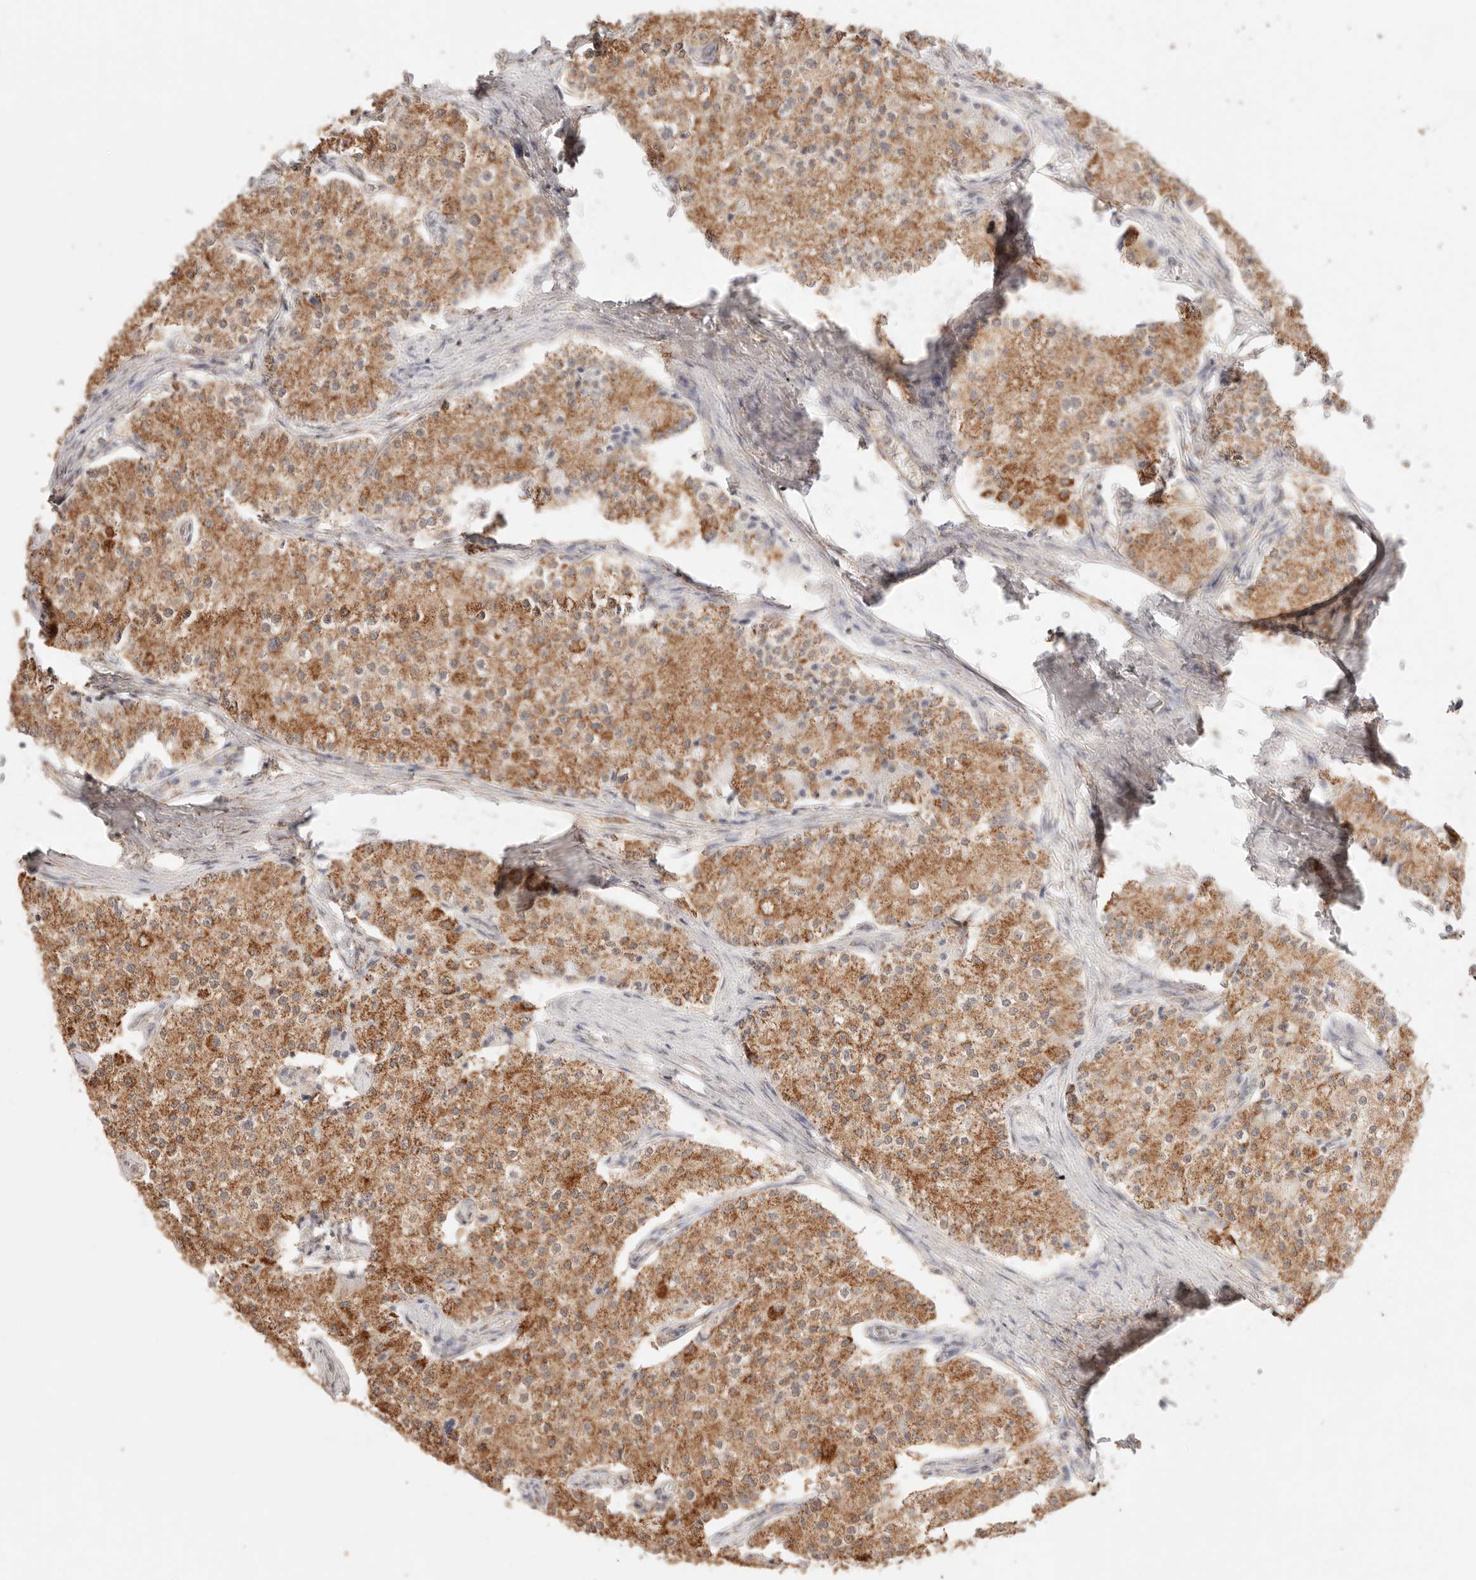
{"staining": {"intensity": "moderate", "quantity": ">75%", "location": "cytoplasmic/membranous"}, "tissue": "carcinoid", "cell_type": "Tumor cells", "image_type": "cancer", "snomed": [{"axis": "morphology", "description": "Carcinoid, malignant, NOS"}, {"axis": "topography", "description": "Colon"}], "caption": "A histopathology image of human carcinoid stained for a protein reveals moderate cytoplasmic/membranous brown staining in tumor cells.", "gene": "IL1R2", "patient": {"sex": "female", "age": 52}}